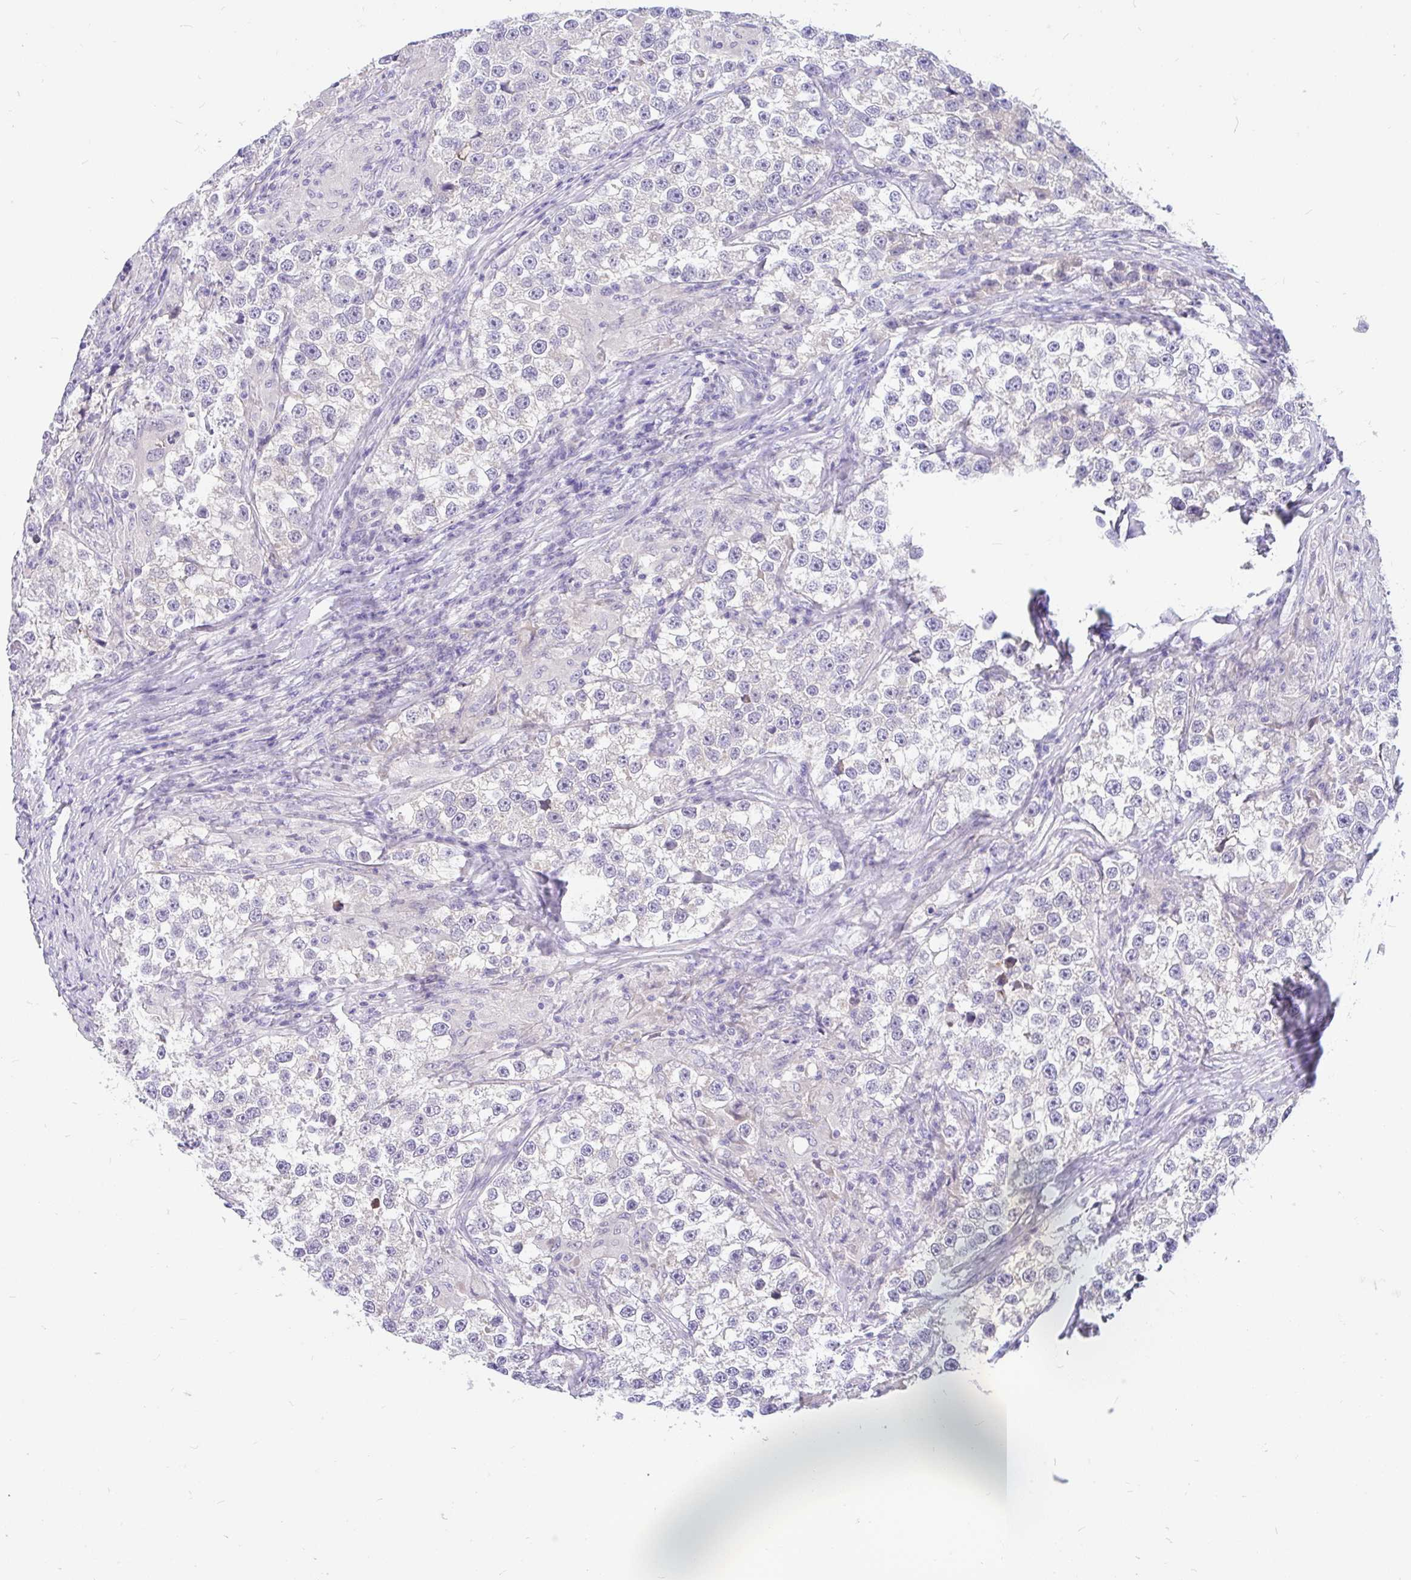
{"staining": {"intensity": "negative", "quantity": "none", "location": "none"}, "tissue": "testis cancer", "cell_type": "Tumor cells", "image_type": "cancer", "snomed": [{"axis": "morphology", "description": "Seminoma, NOS"}, {"axis": "topography", "description": "Testis"}], "caption": "A photomicrograph of seminoma (testis) stained for a protein exhibits no brown staining in tumor cells. (Stains: DAB immunohistochemistry with hematoxylin counter stain, Microscopy: brightfield microscopy at high magnification).", "gene": "KIAA2013", "patient": {"sex": "male", "age": 46}}